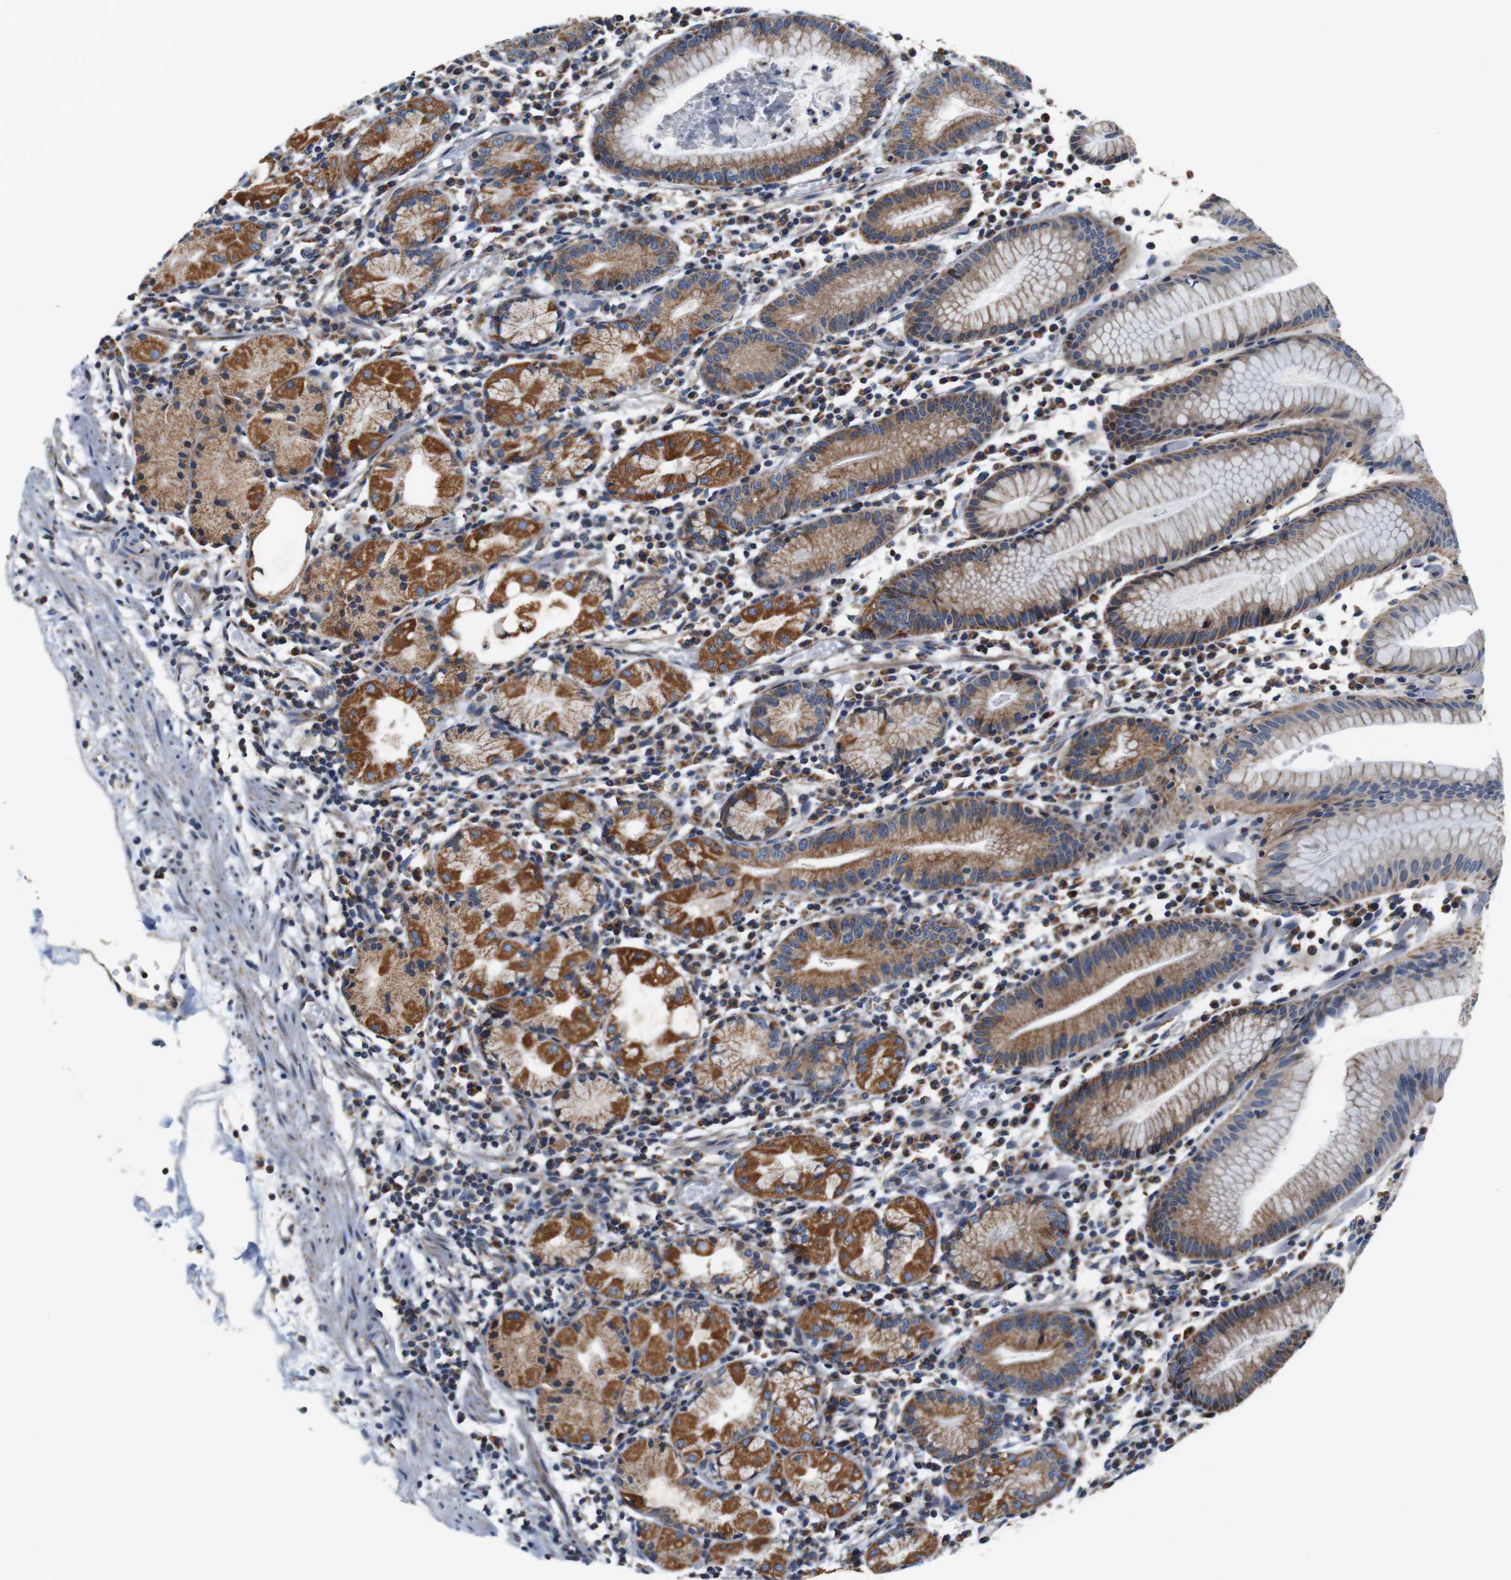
{"staining": {"intensity": "moderate", "quantity": ">75%", "location": "cytoplasmic/membranous"}, "tissue": "stomach", "cell_type": "Glandular cells", "image_type": "normal", "snomed": [{"axis": "morphology", "description": "Normal tissue, NOS"}, {"axis": "topography", "description": "Stomach"}, {"axis": "topography", "description": "Stomach, lower"}], "caption": "Immunohistochemistry (IHC) (DAB (3,3'-diaminobenzidine)) staining of benign human stomach reveals moderate cytoplasmic/membranous protein staining in about >75% of glandular cells.", "gene": "LRP4", "patient": {"sex": "female", "age": 75}}